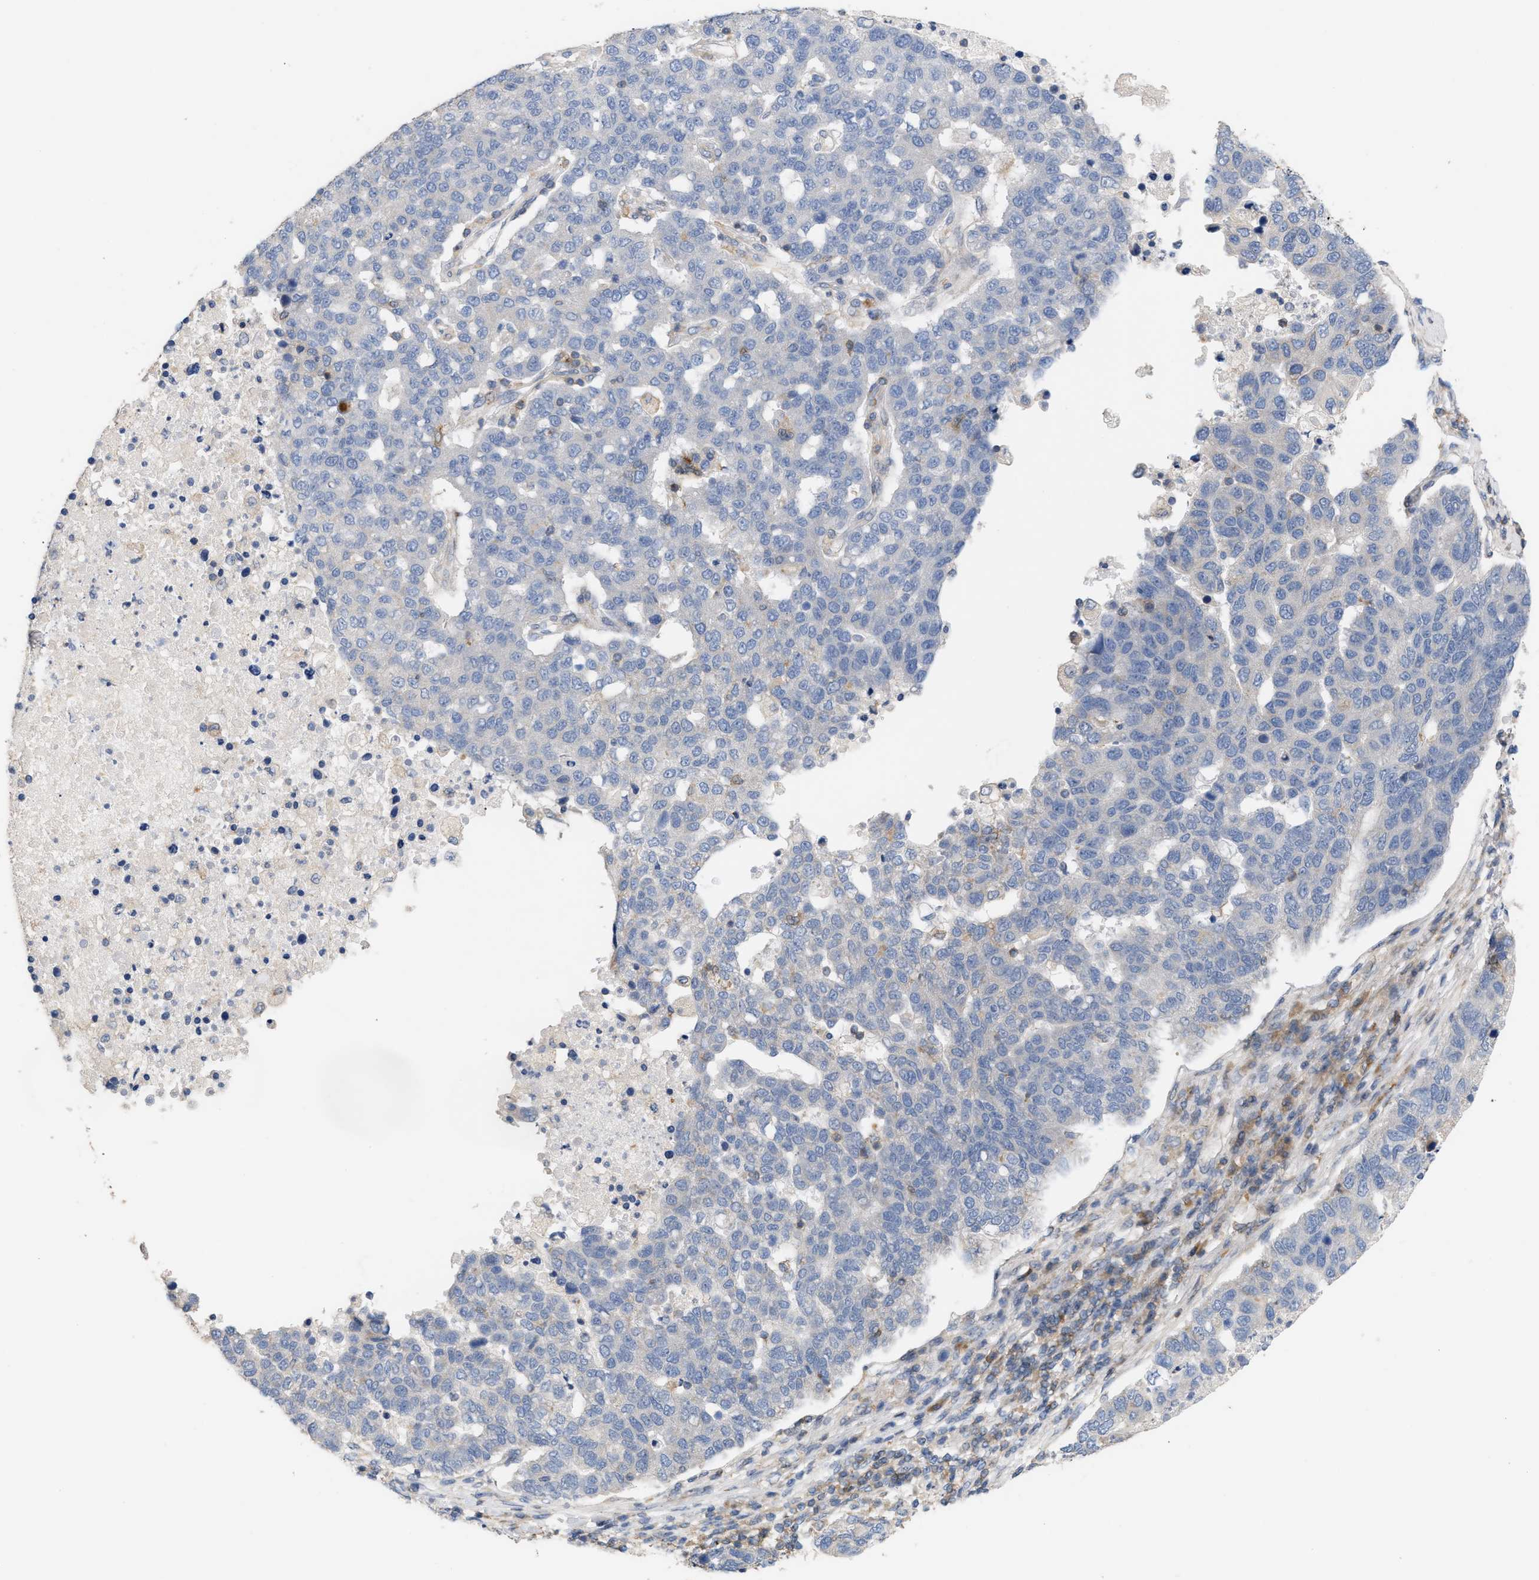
{"staining": {"intensity": "negative", "quantity": "none", "location": "none"}, "tissue": "pancreatic cancer", "cell_type": "Tumor cells", "image_type": "cancer", "snomed": [{"axis": "morphology", "description": "Adenocarcinoma, NOS"}, {"axis": "topography", "description": "Pancreas"}], "caption": "Tumor cells are negative for protein expression in human pancreatic cancer (adenocarcinoma).", "gene": "DBNL", "patient": {"sex": "female", "age": 61}}